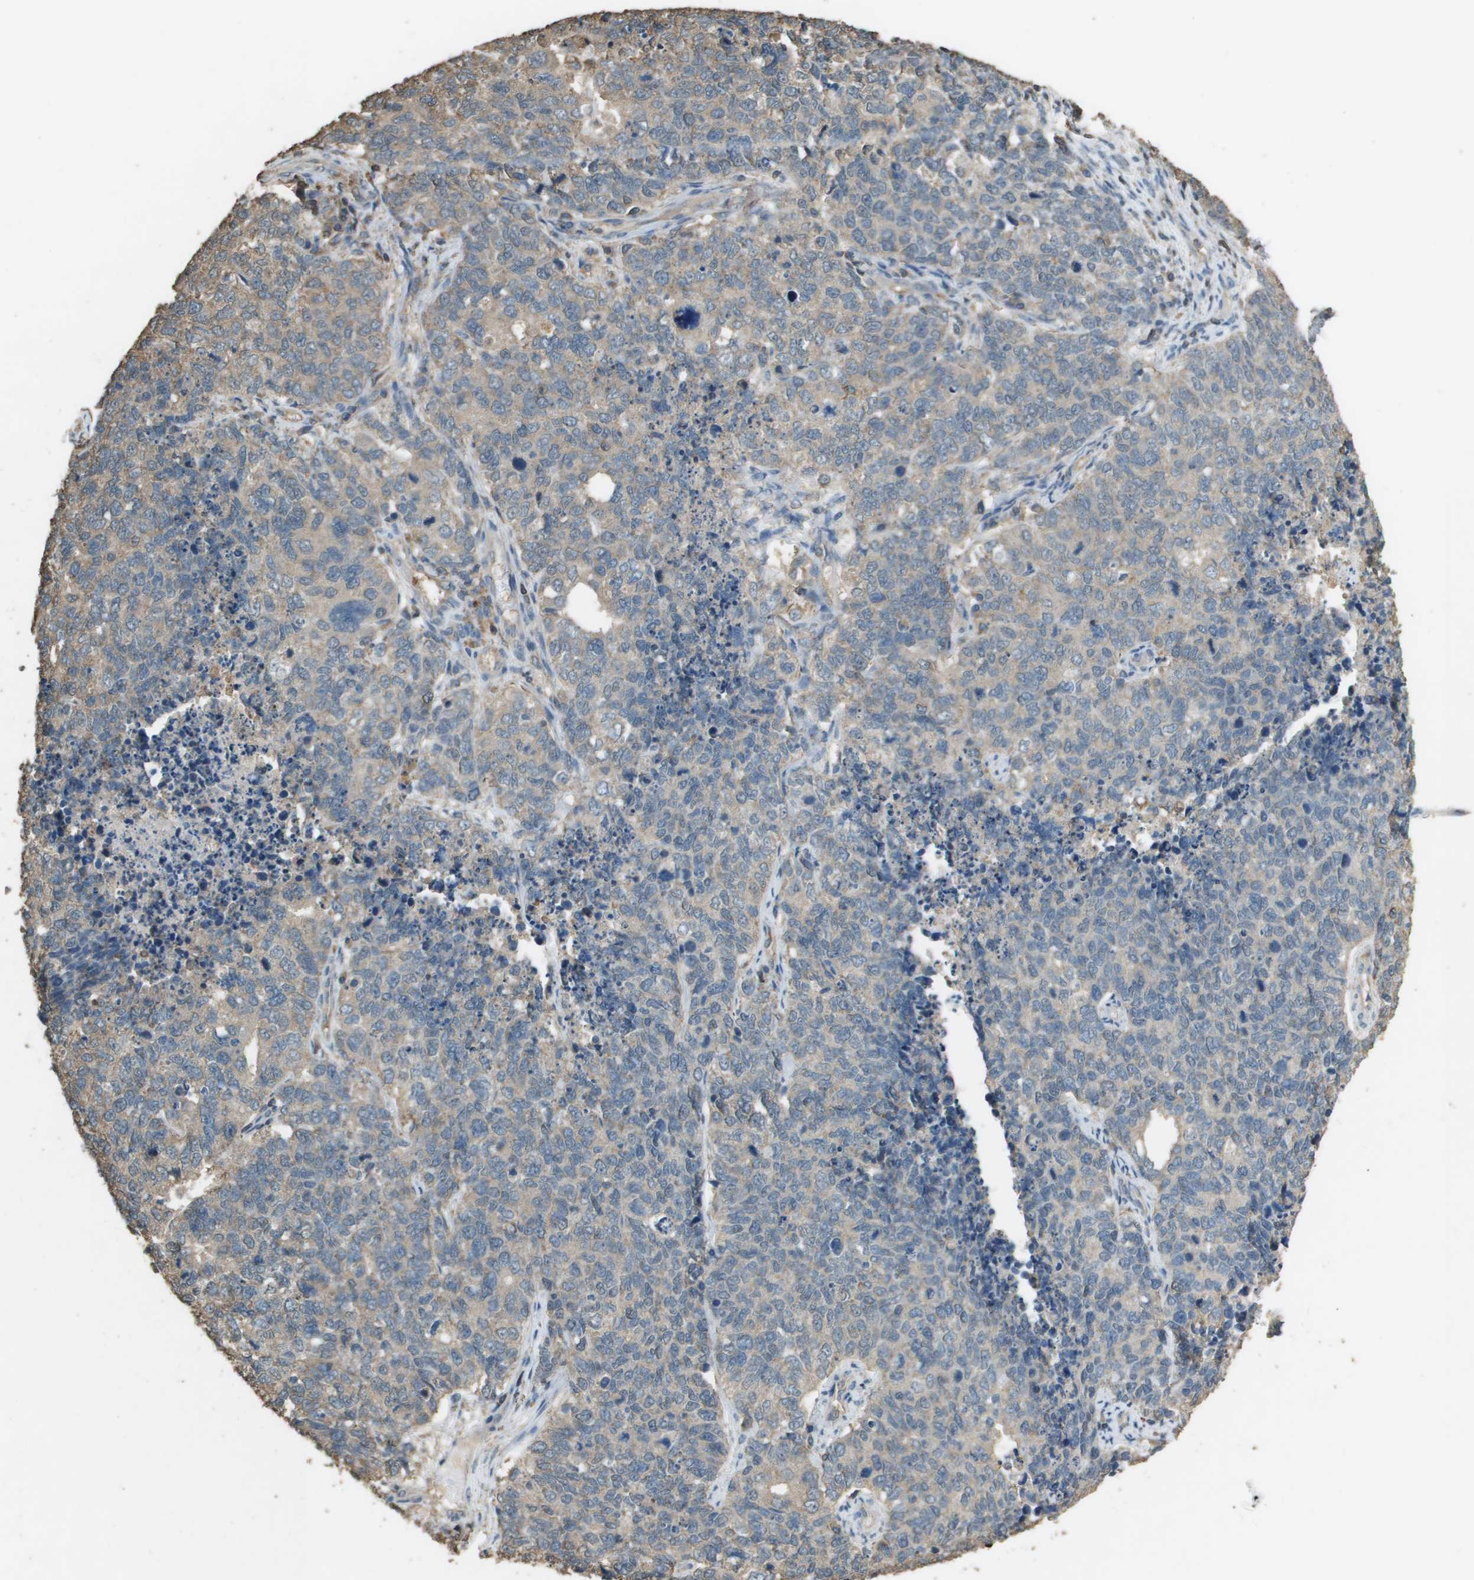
{"staining": {"intensity": "weak", "quantity": ">75%", "location": "cytoplasmic/membranous"}, "tissue": "cervical cancer", "cell_type": "Tumor cells", "image_type": "cancer", "snomed": [{"axis": "morphology", "description": "Squamous cell carcinoma, NOS"}, {"axis": "topography", "description": "Cervix"}], "caption": "Immunohistochemistry histopathology image of cervical cancer (squamous cell carcinoma) stained for a protein (brown), which shows low levels of weak cytoplasmic/membranous positivity in about >75% of tumor cells.", "gene": "MS4A7", "patient": {"sex": "female", "age": 63}}